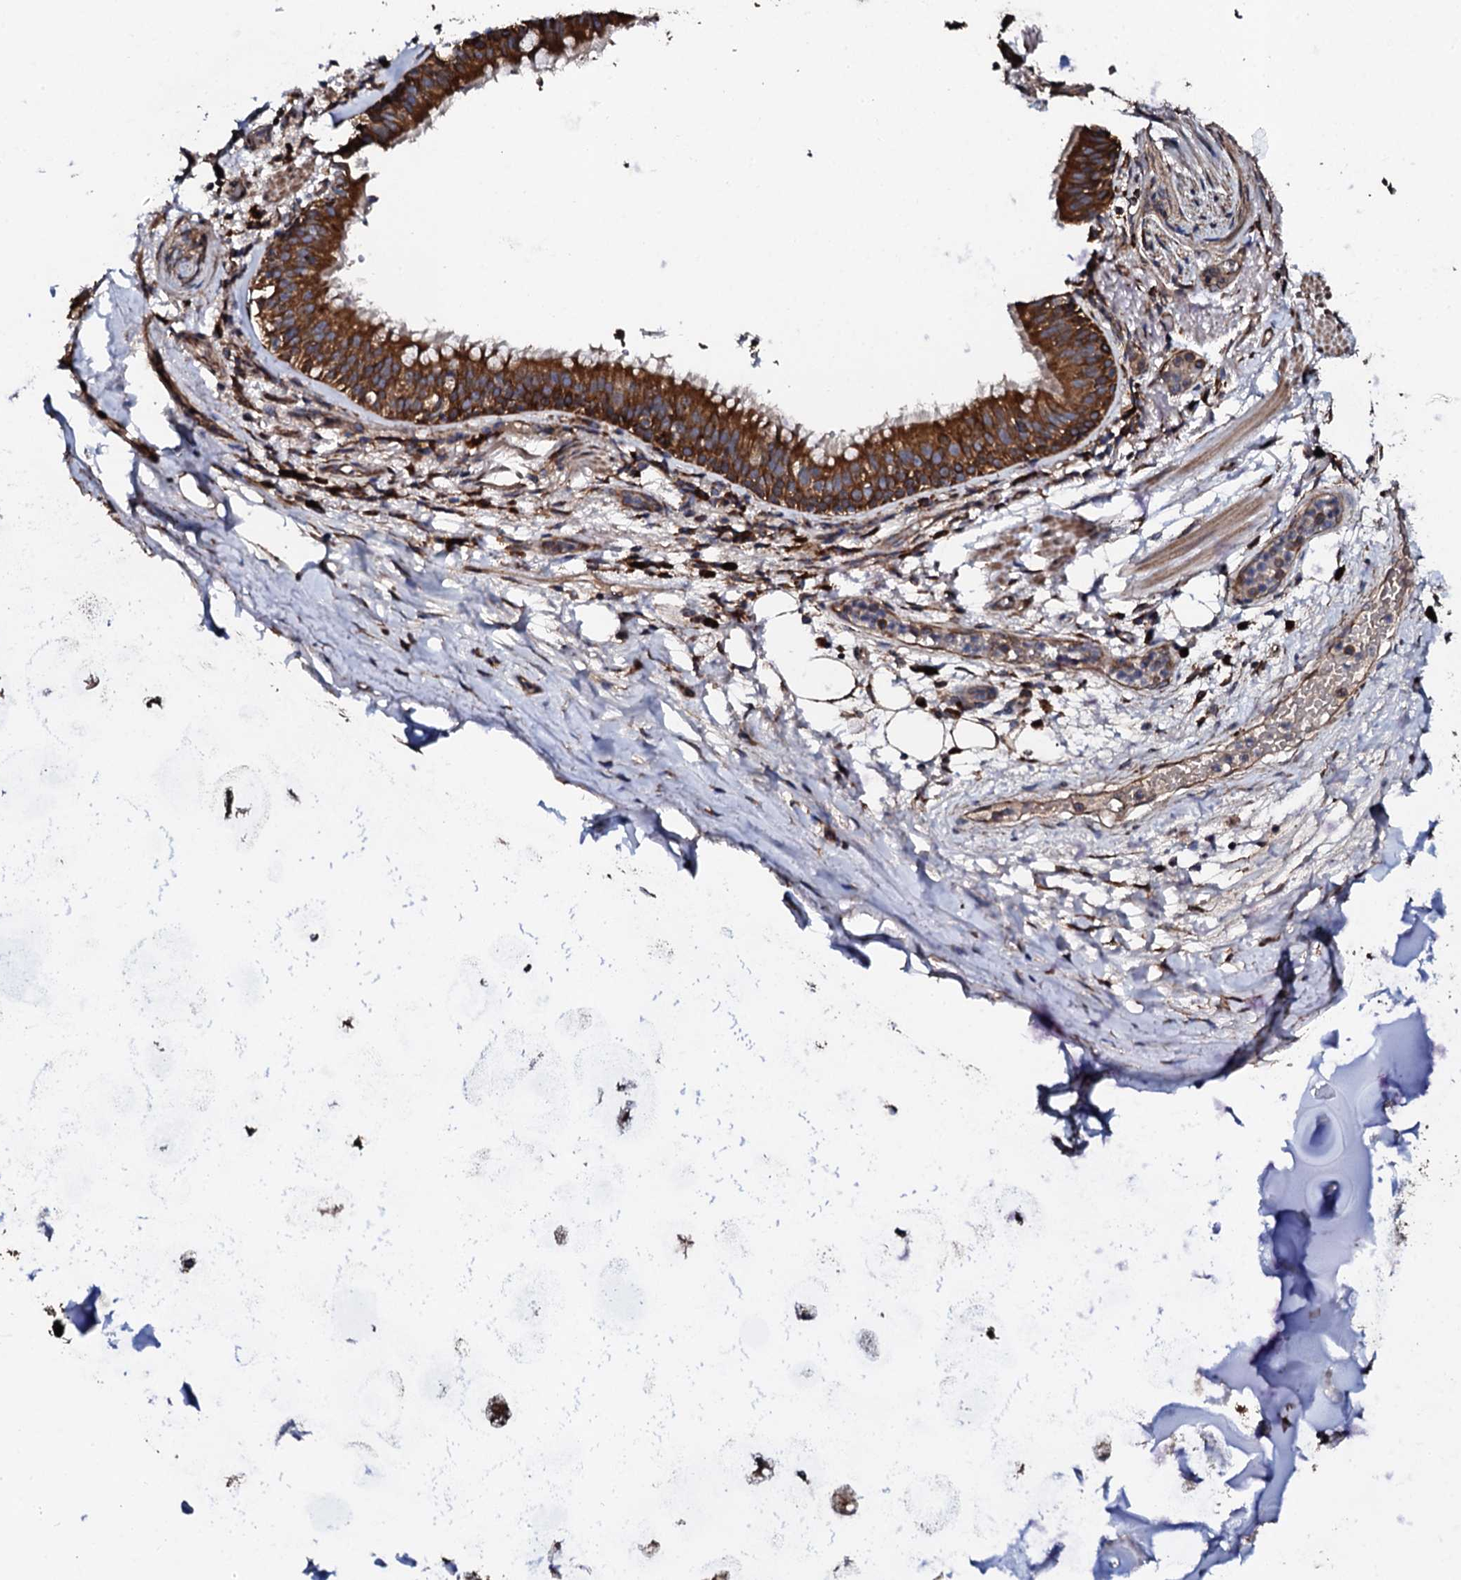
{"staining": {"intensity": "negative", "quantity": "none", "location": "none"}, "tissue": "adipose tissue", "cell_type": "Adipocytes", "image_type": "normal", "snomed": [{"axis": "morphology", "description": "Normal tissue, NOS"}, {"axis": "topography", "description": "Lymph node"}, {"axis": "topography", "description": "Cartilage tissue"}, {"axis": "topography", "description": "Bronchus"}], "caption": "Immunohistochemistry photomicrograph of benign adipose tissue: human adipose tissue stained with DAB reveals no significant protein expression in adipocytes. Brightfield microscopy of immunohistochemistry stained with DAB (brown) and hematoxylin (blue), captured at high magnification.", "gene": "CKAP5", "patient": {"sex": "male", "age": 63}}